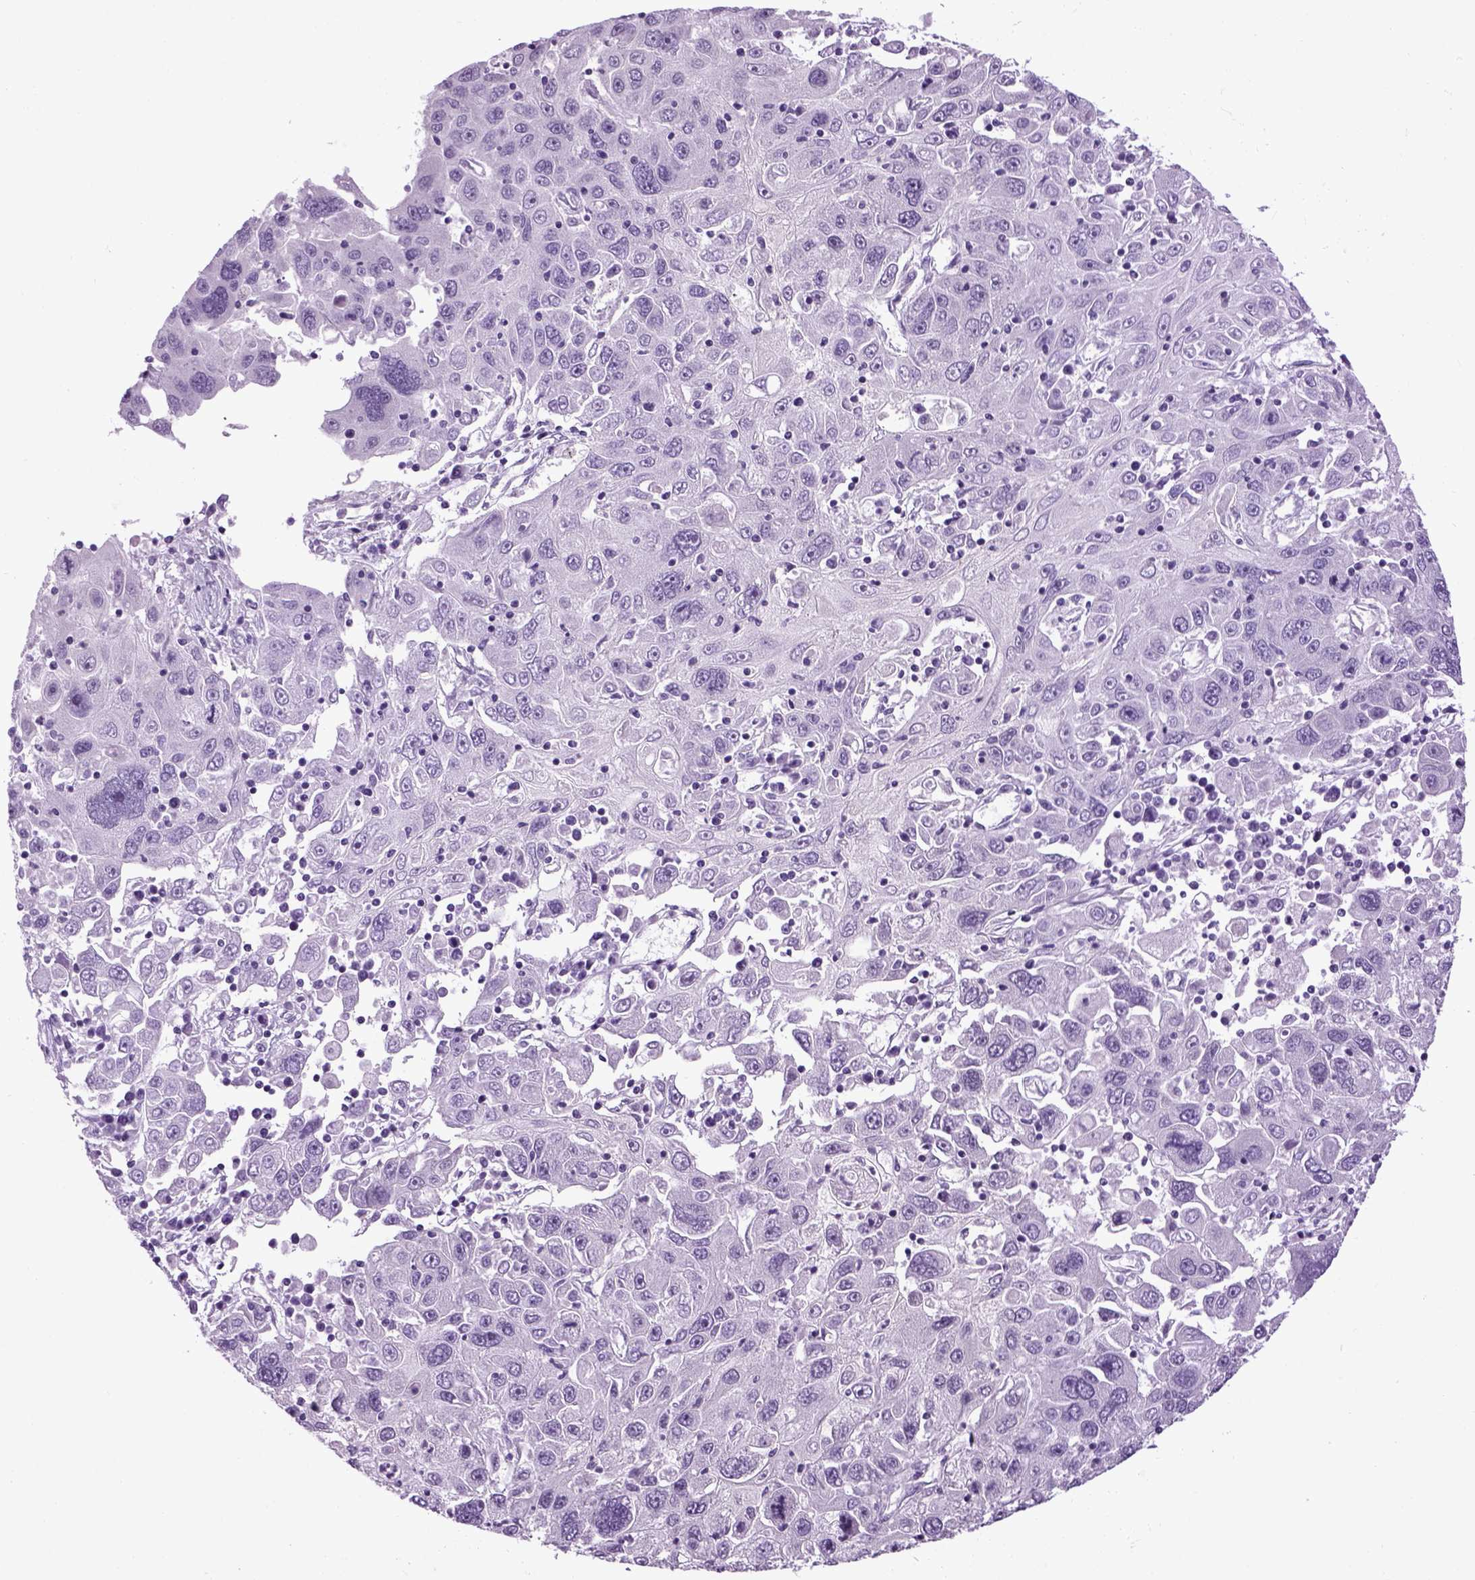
{"staining": {"intensity": "negative", "quantity": "none", "location": "none"}, "tissue": "stomach cancer", "cell_type": "Tumor cells", "image_type": "cancer", "snomed": [{"axis": "morphology", "description": "Adenocarcinoma, NOS"}, {"axis": "topography", "description": "Stomach"}], "caption": "Human stomach adenocarcinoma stained for a protein using IHC displays no expression in tumor cells.", "gene": "HMCN2", "patient": {"sex": "male", "age": 56}}